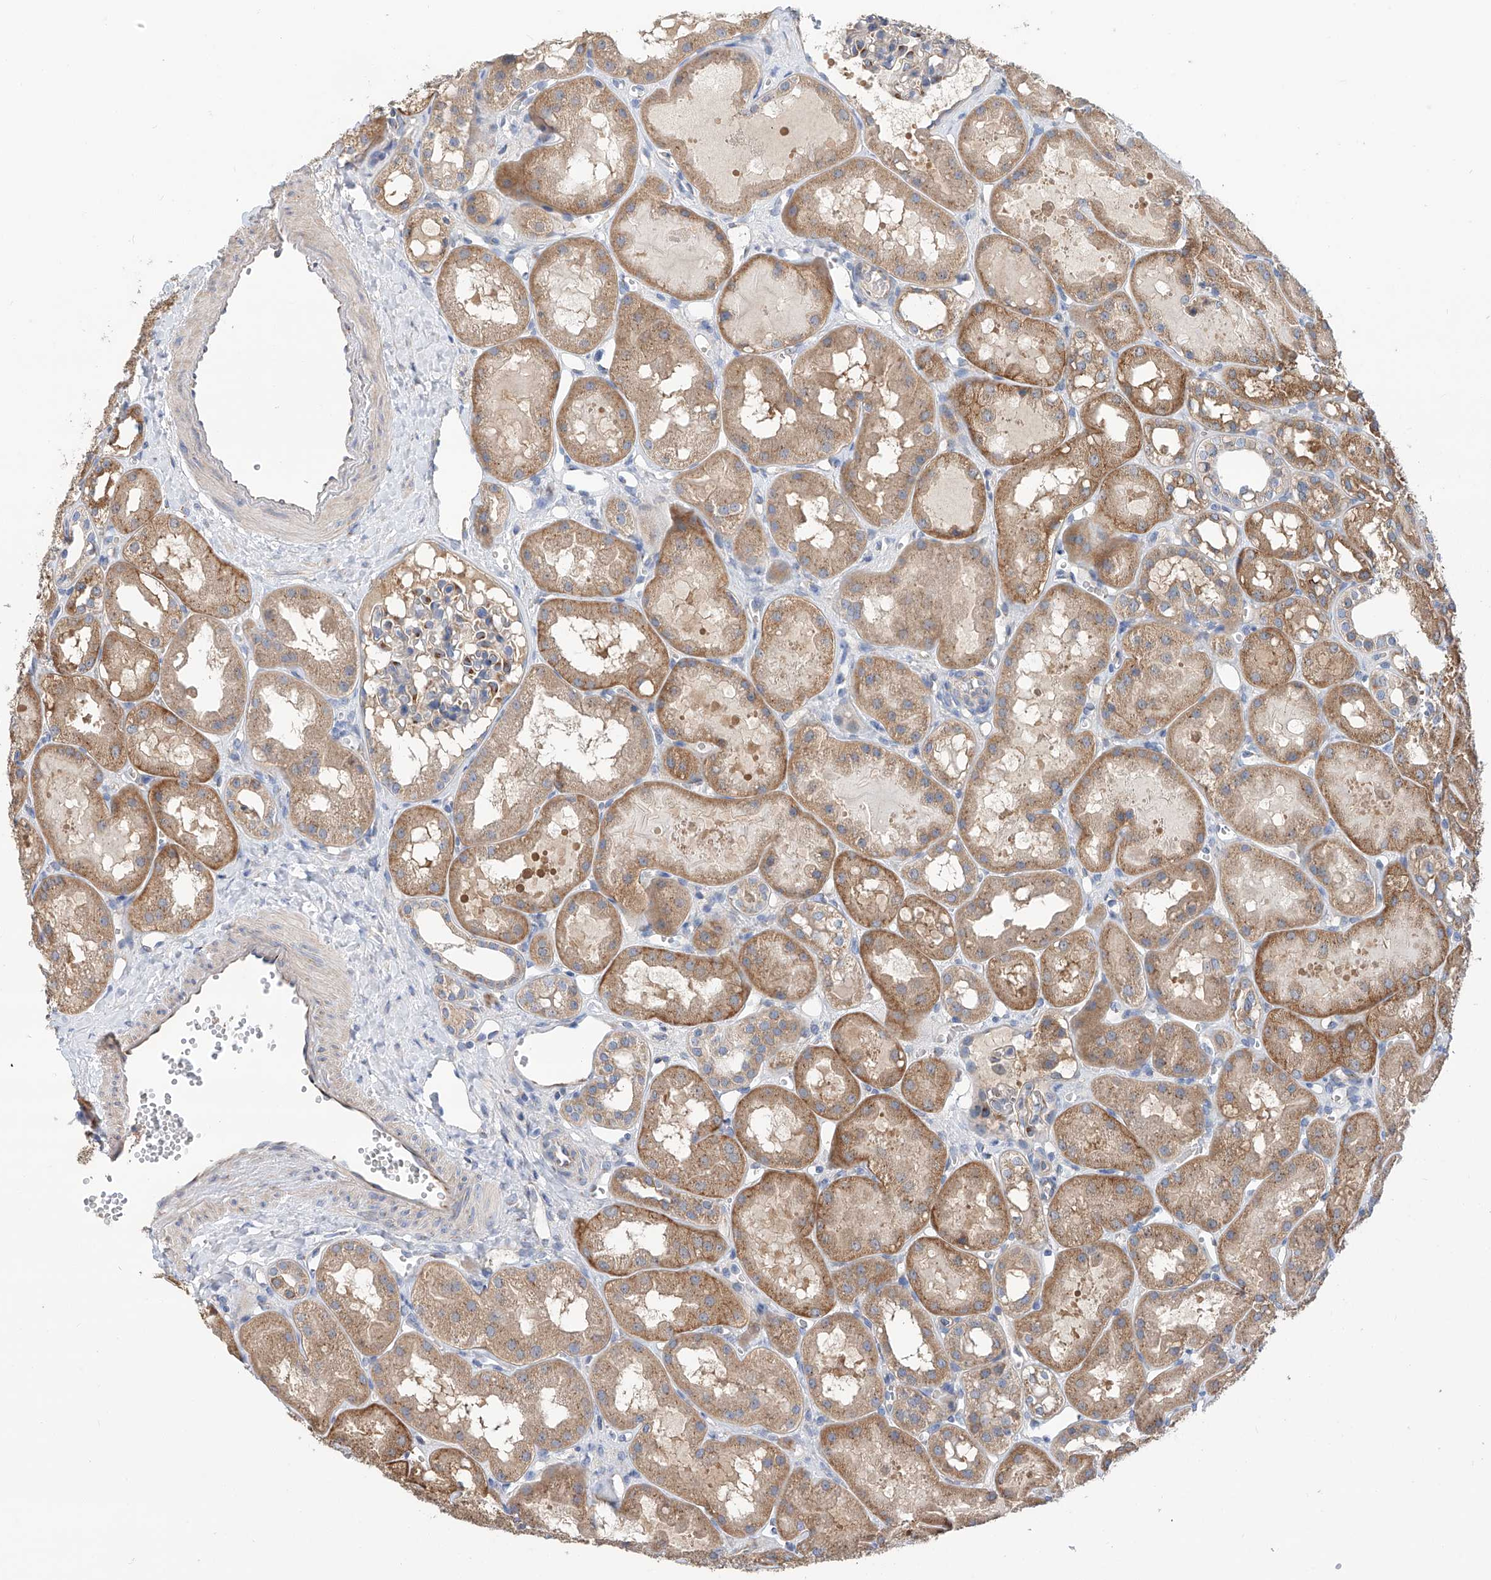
{"staining": {"intensity": "moderate", "quantity": "25%-75%", "location": "cytoplasmic/membranous"}, "tissue": "kidney", "cell_type": "Cells in glomeruli", "image_type": "normal", "snomed": [{"axis": "morphology", "description": "Normal tissue, NOS"}, {"axis": "topography", "description": "Kidney"}], "caption": "IHC of normal kidney reveals medium levels of moderate cytoplasmic/membranous staining in approximately 25%-75% of cells in glomeruli.", "gene": "SLC22A7", "patient": {"sex": "male", "age": 16}}